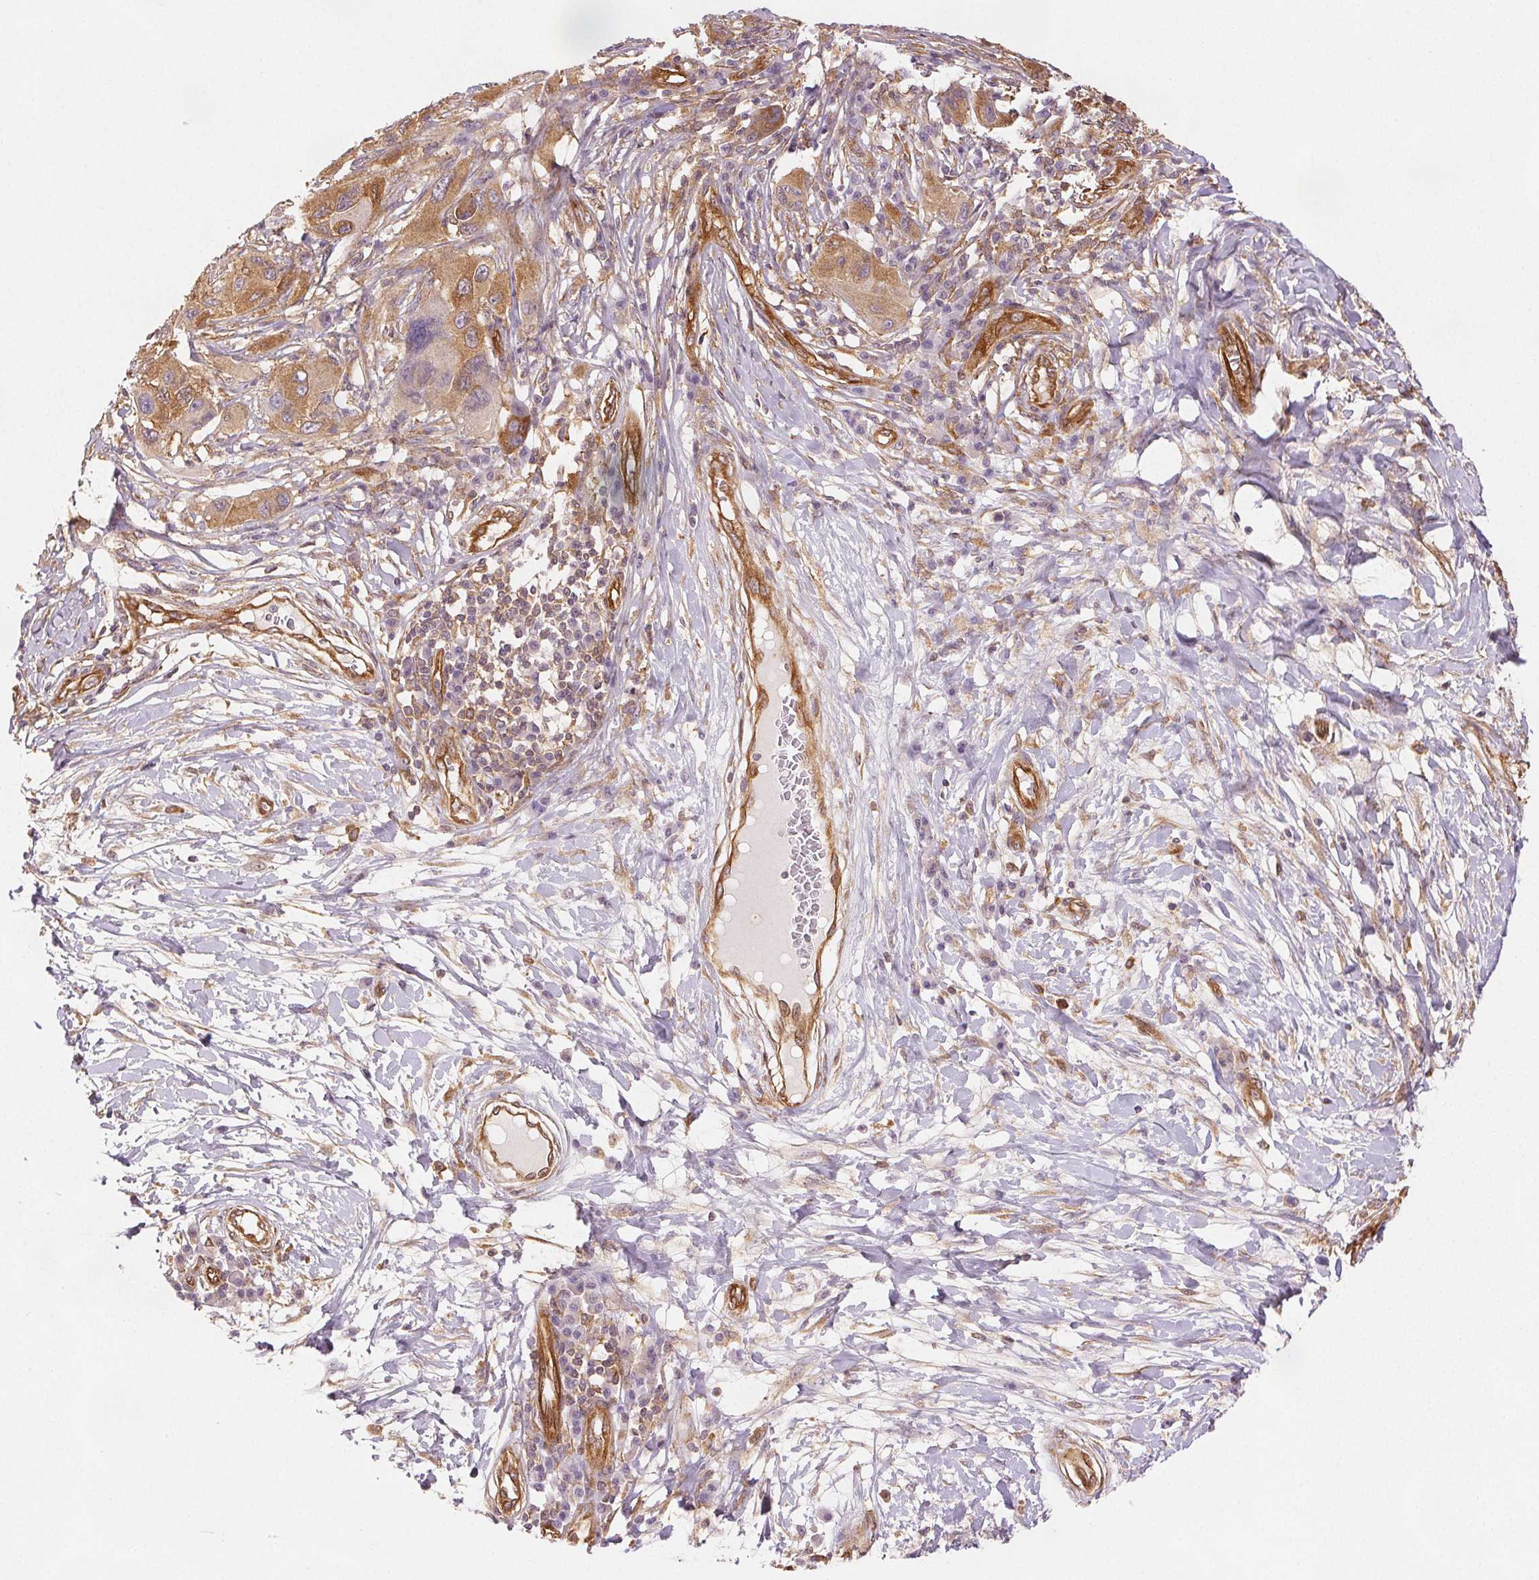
{"staining": {"intensity": "moderate", "quantity": ">75%", "location": "cytoplasmic/membranous"}, "tissue": "melanoma", "cell_type": "Tumor cells", "image_type": "cancer", "snomed": [{"axis": "morphology", "description": "Malignant melanoma, NOS"}, {"axis": "topography", "description": "Skin"}], "caption": "DAB (3,3'-diaminobenzidine) immunohistochemical staining of malignant melanoma demonstrates moderate cytoplasmic/membranous protein staining in approximately >75% of tumor cells.", "gene": "DIAPH2", "patient": {"sex": "male", "age": 53}}